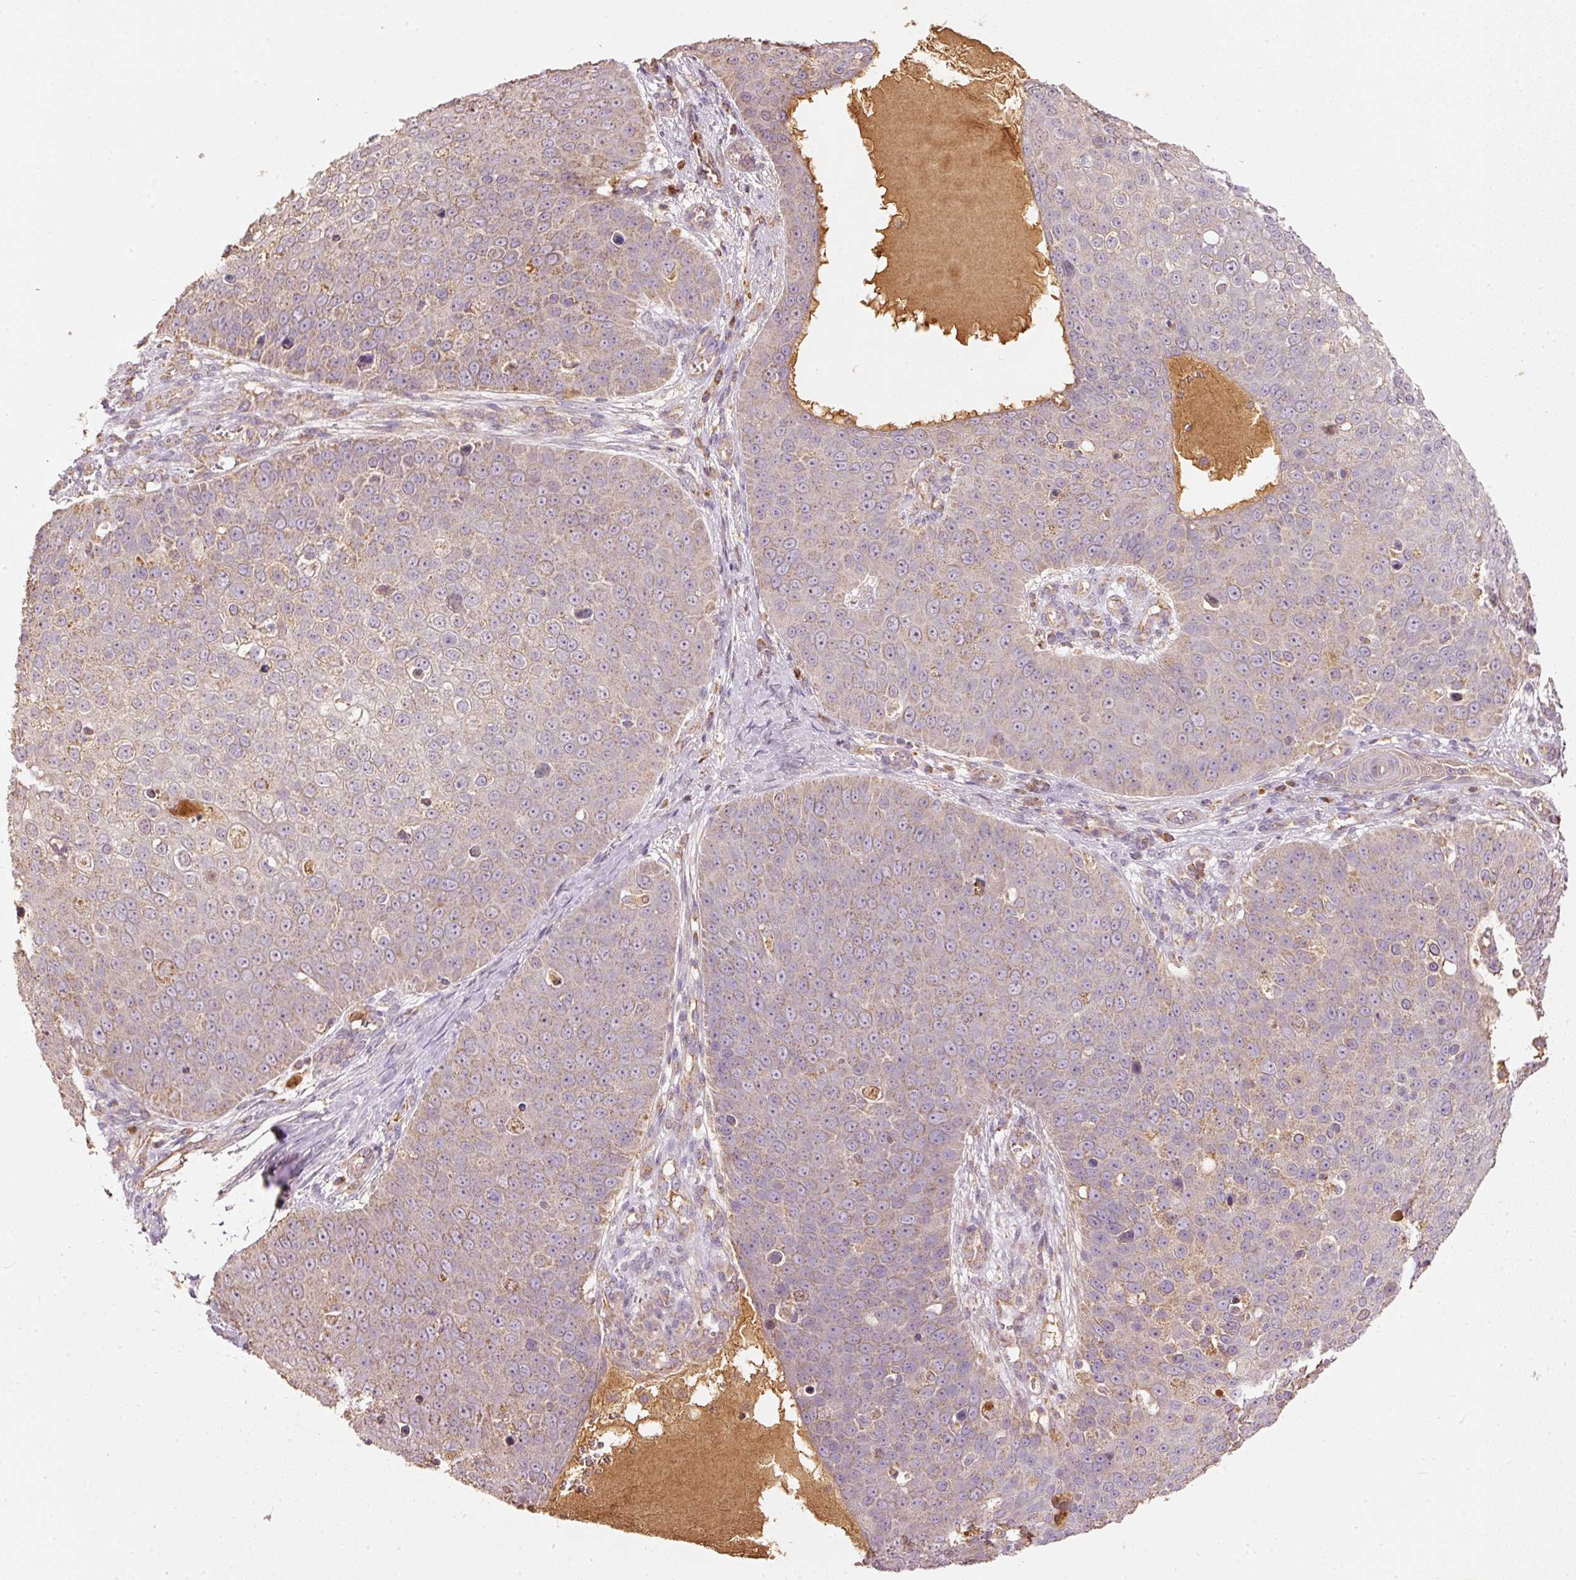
{"staining": {"intensity": "weak", "quantity": "25%-75%", "location": "cytoplasmic/membranous"}, "tissue": "skin cancer", "cell_type": "Tumor cells", "image_type": "cancer", "snomed": [{"axis": "morphology", "description": "Squamous cell carcinoma, NOS"}, {"axis": "topography", "description": "Skin"}], "caption": "This micrograph displays immunohistochemistry (IHC) staining of skin cancer, with low weak cytoplasmic/membranous staining in about 25%-75% of tumor cells.", "gene": "PSENEN", "patient": {"sex": "male", "age": 71}}